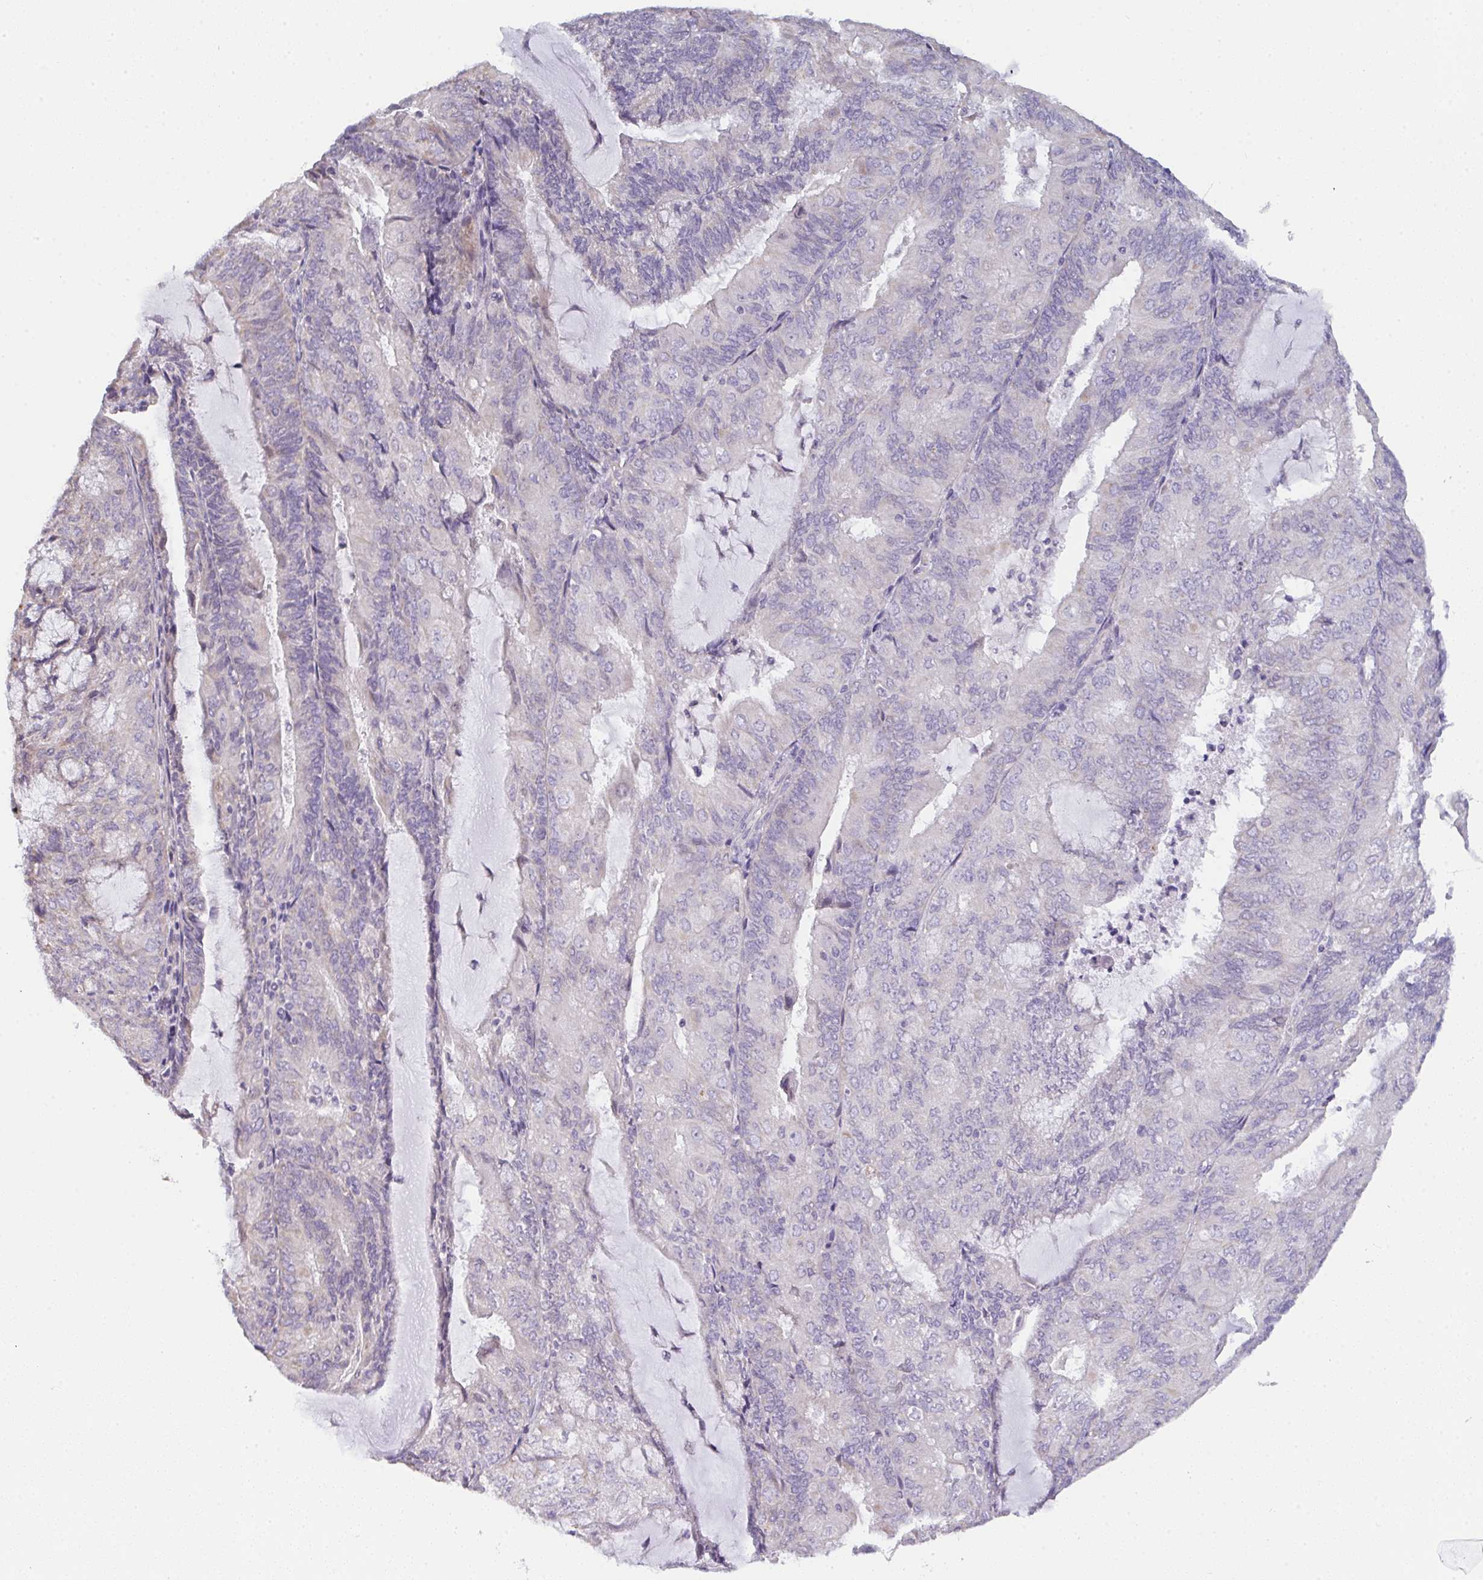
{"staining": {"intensity": "negative", "quantity": "none", "location": "none"}, "tissue": "endometrial cancer", "cell_type": "Tumor cells", "image_type": "cancer", "snomed": [{"axis": "morphology", "description": "Adenocarcinoma, NOS"}, {"axis": "topography", "description": "Endometrium"}], "caption": "There is no significant staining in tumor cells of endometrial cancer (adenocarcinoma).", "gene": "CACNA1S", "patient": {"sex": "female", "age": 81}}